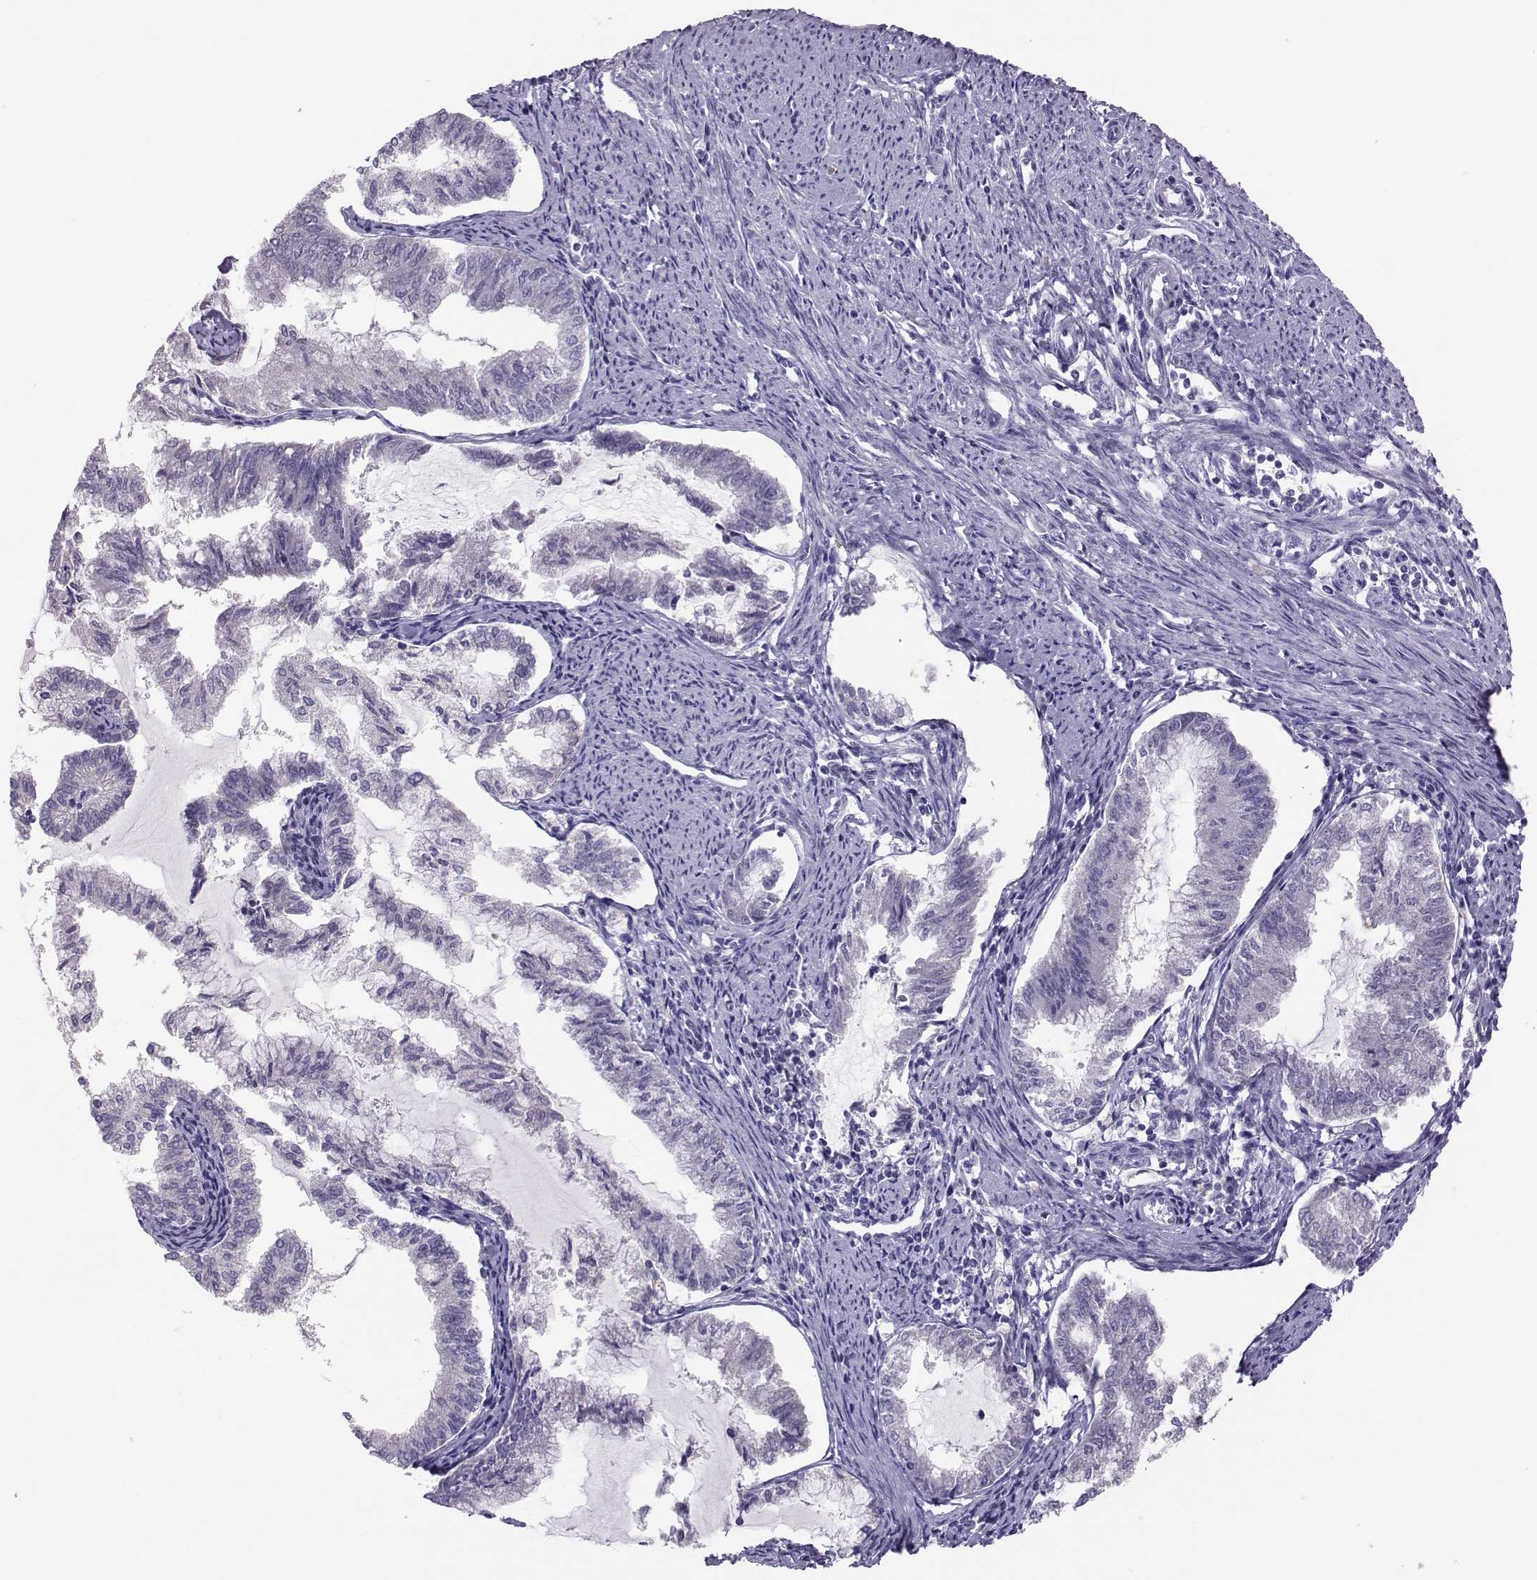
{"staining": {"intensity": "negative", "quantity": "none", "location": "none"}, "tissue": "endometrial cancer", "cell_type": "Tumor cells", "image_type": "cancer", "snomed": [{"axis": "morphology", "description": "Adenocarcinoma, NOS"}, {"axis": "topography", "description": "Endometrium"}], "caption": "High power microscopy micrograph of an immunohistochemistry photomicrograph of adenocarcinoma (endometrial), revealing no significant positivity in tumor cells.", "gene": "DNAAF1", "patient": {"sex": "female", "age": 79}}